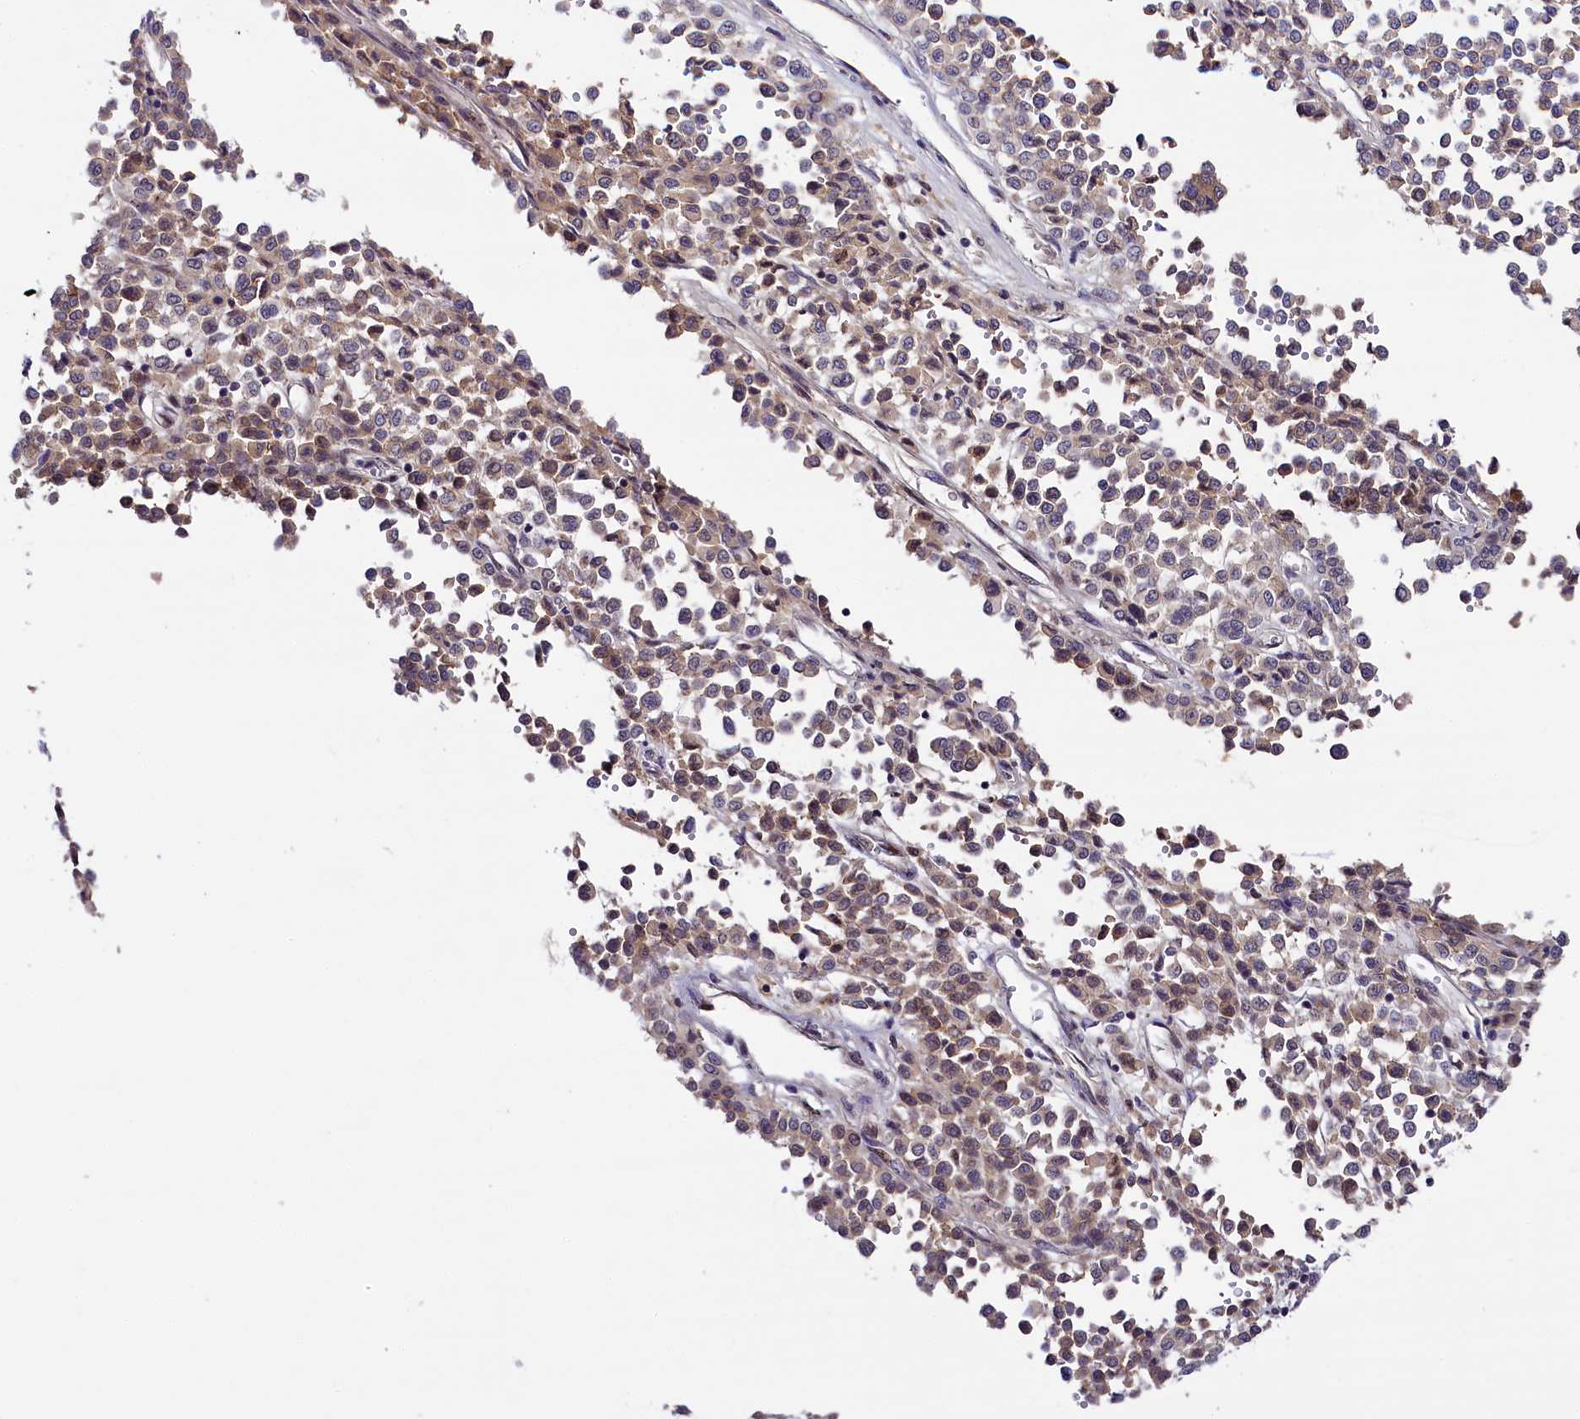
{"staining": {"intensity": "weak", "quantity": "<25%", "location": "cytoplasmic/membranous"}, "tissue": "melanoma", "cell_type": "Tumor cells", "image_type": "cancer", "snomed": [{"axis": "morphology", "description": "Malignant melanoma, Metastatic site"}, {"axis": "topography", "description": "Pancreas"}], "caption": "IHC of human melanoma displays no staining in tumor cells.", "gene": "ENKD1", "patient": {"sex": "female", "age": 30}}